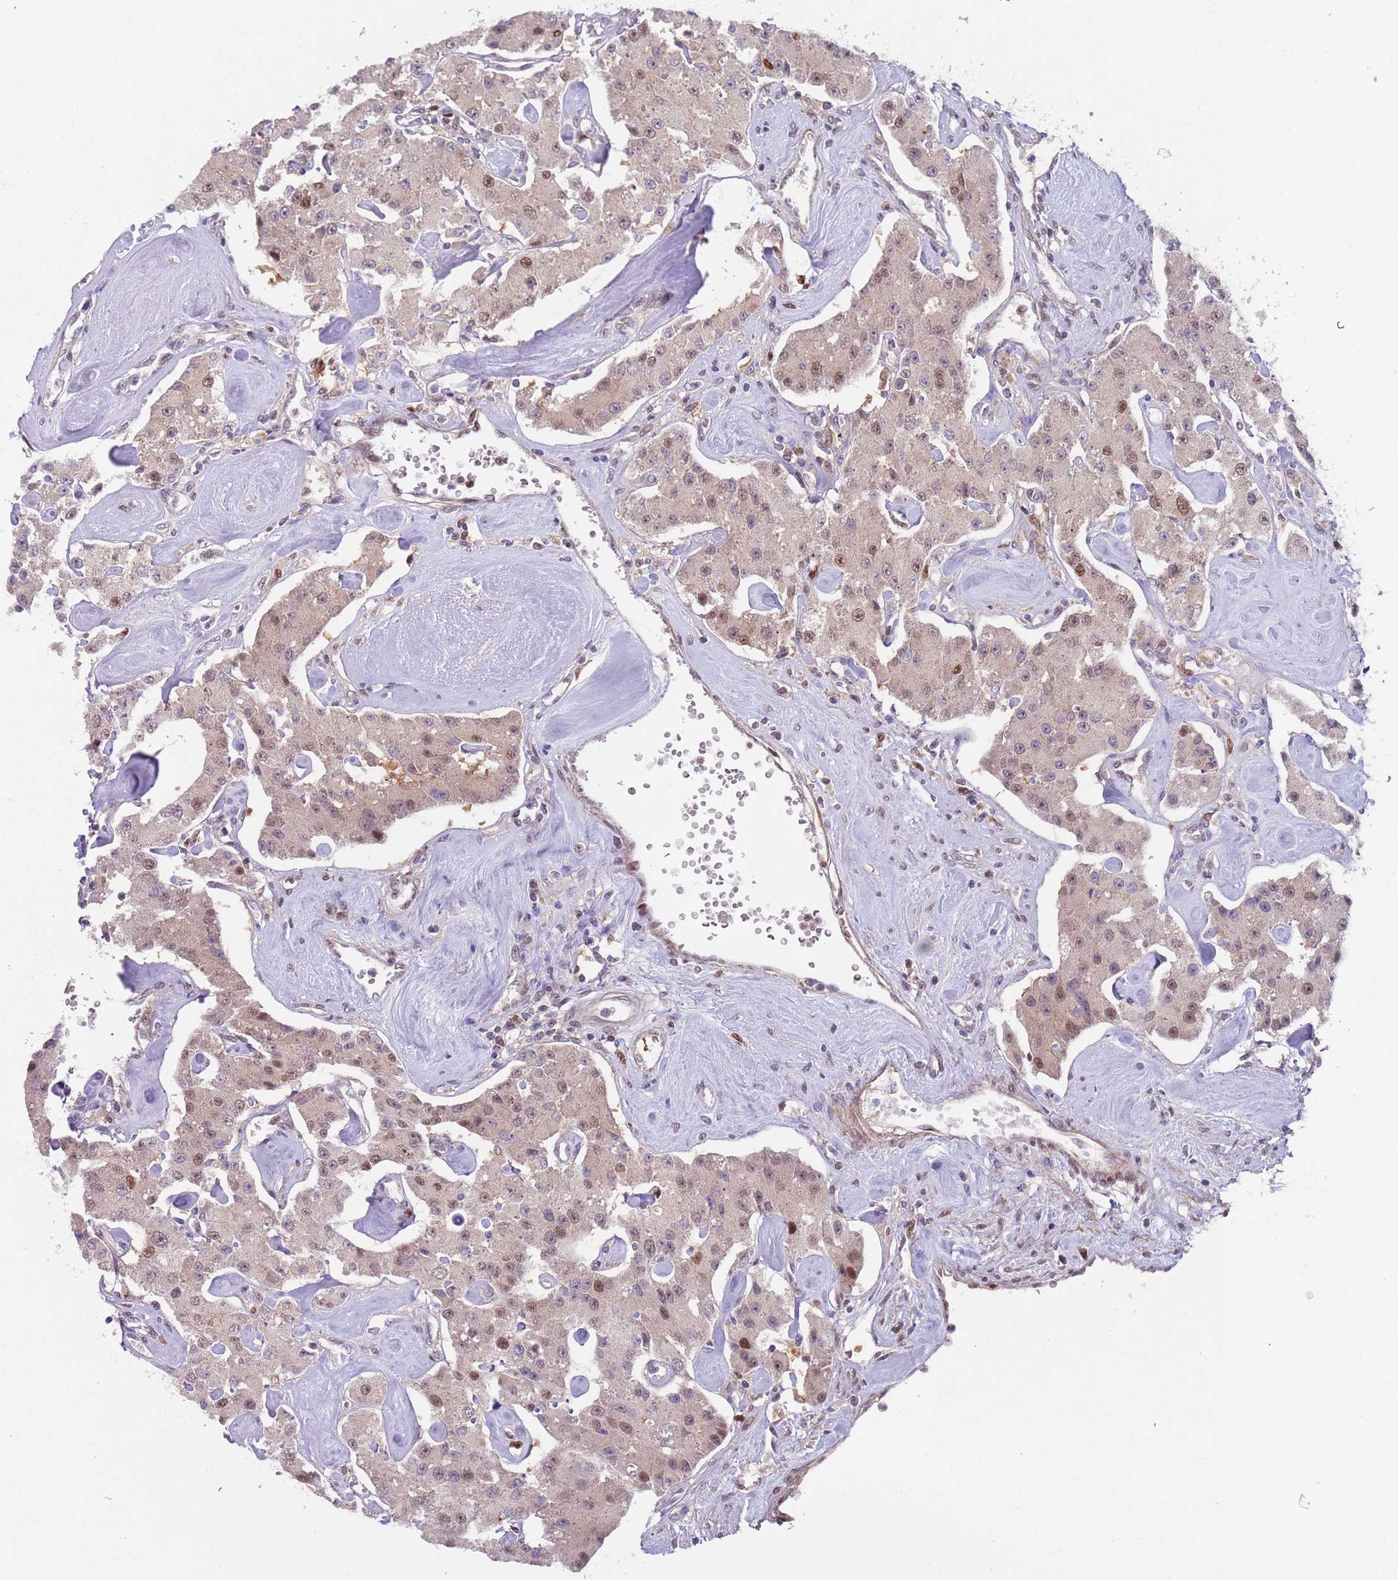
{"staining": {"intensity": "strong", "quantity": "25%-75%", "location": "nuclear"}, "tissue": "carcinoid", "cell_type": "Tumor cells", "image_type": "cancer", "snomed": [{"axis": "morphology", "description": "Carcinoid, malignant, NOS"}, {"axis": "topography", "description": "Pancreas"}], "caption": "About 25%-75% of tumor cells in human carcinoid reveal strong nuclear protein positivity as visualized by brown immunohistochemical staining.", "gene": "RMND5B", "patient": {"sex": "male", "age": 41}}